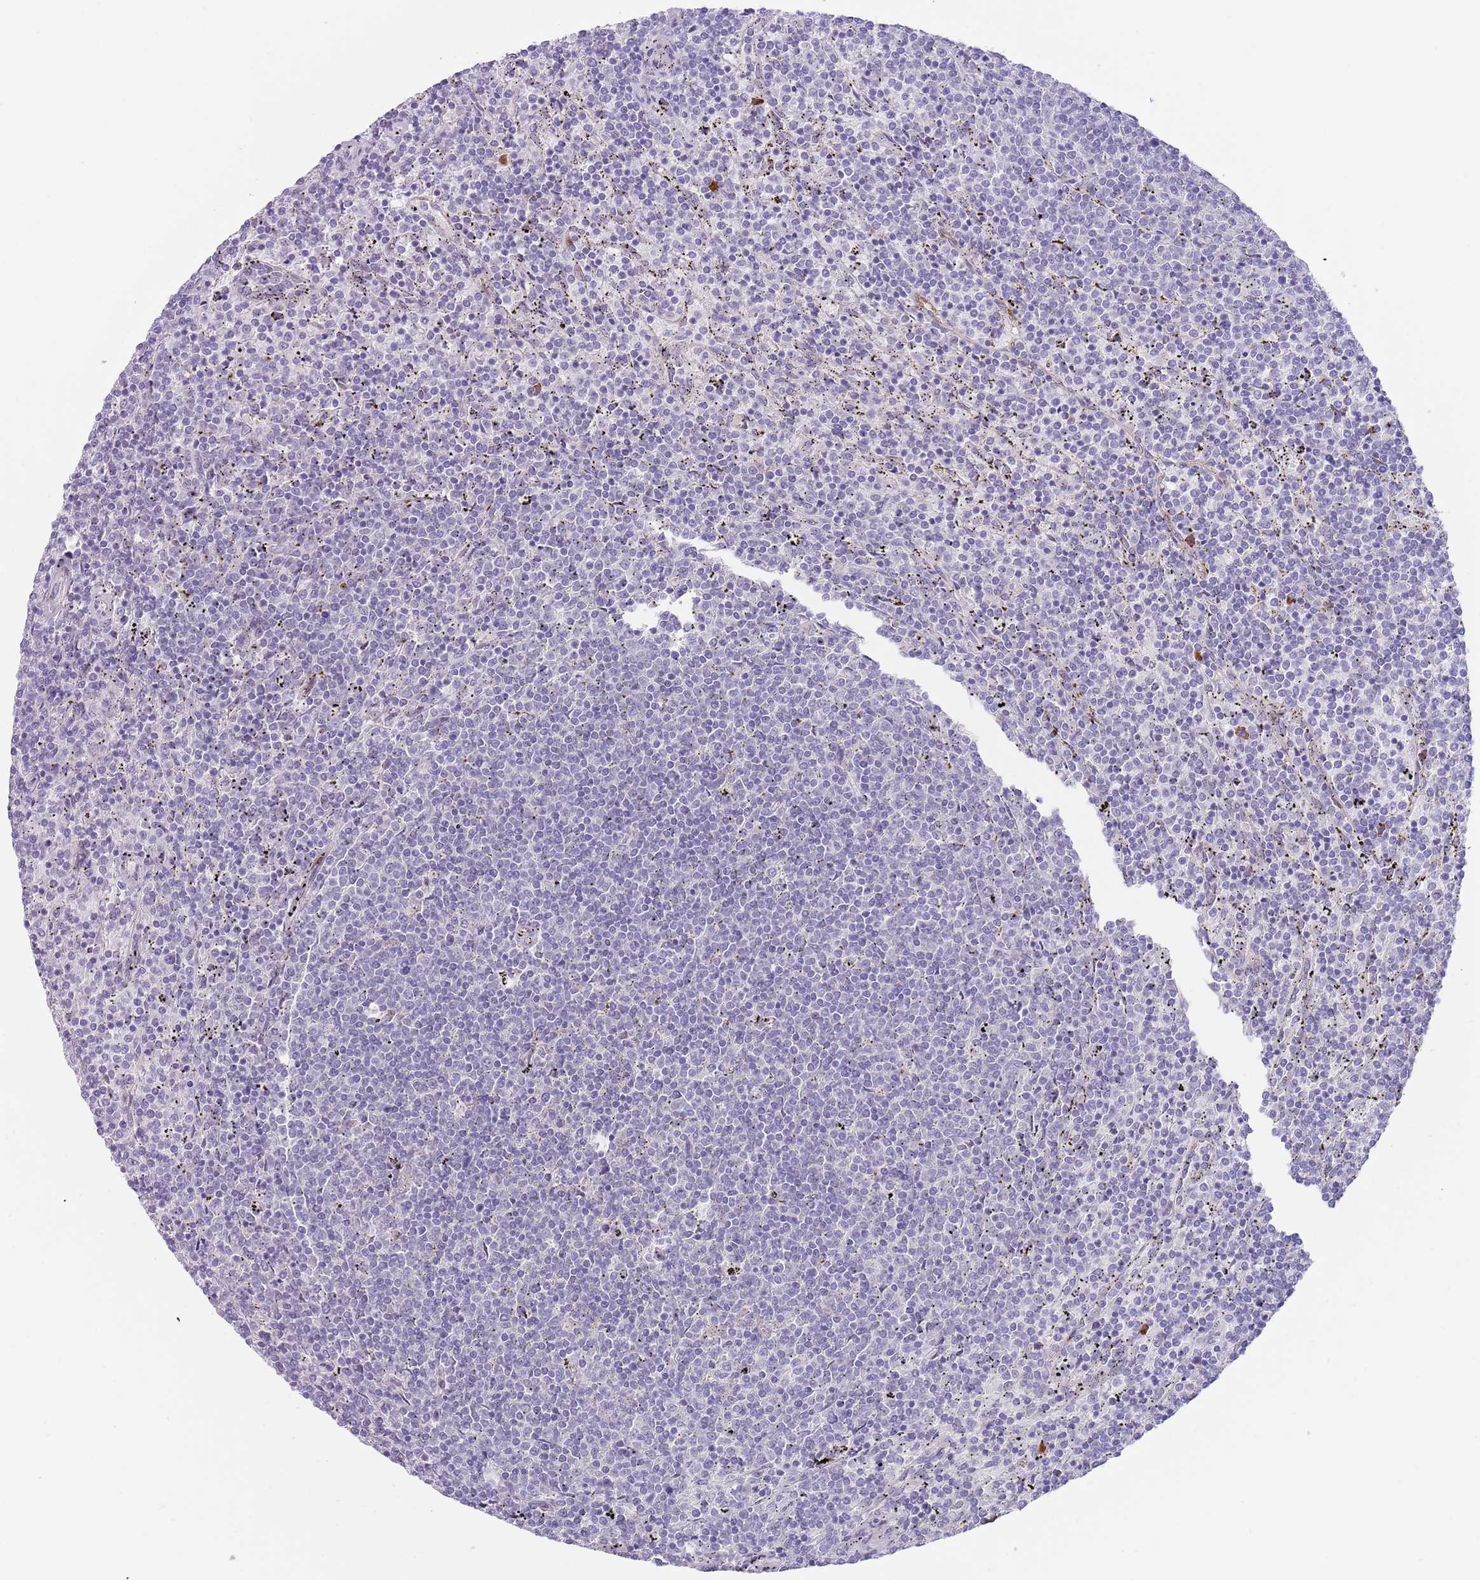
{"staining": {"intensity": "negative", "quantity": "none", "location": "none"}, "tissue": "lymphoma", "cell_type": "Tumor cells", "image_type": "cancer", "snomed": [{"axis": "morphology", "description": "Malignant lymphoma, non-Hodgkin's type, Low grade"}, {"axis": "topography", "description": "Spleen"}], "caption": "Lymphoma was stained to show a protein in brown. There is no significant staining in tumor cells. Nuclei are stained in blue.", "gene": "TNRC6C", "patient": {"sex": "female", "age": 50}}